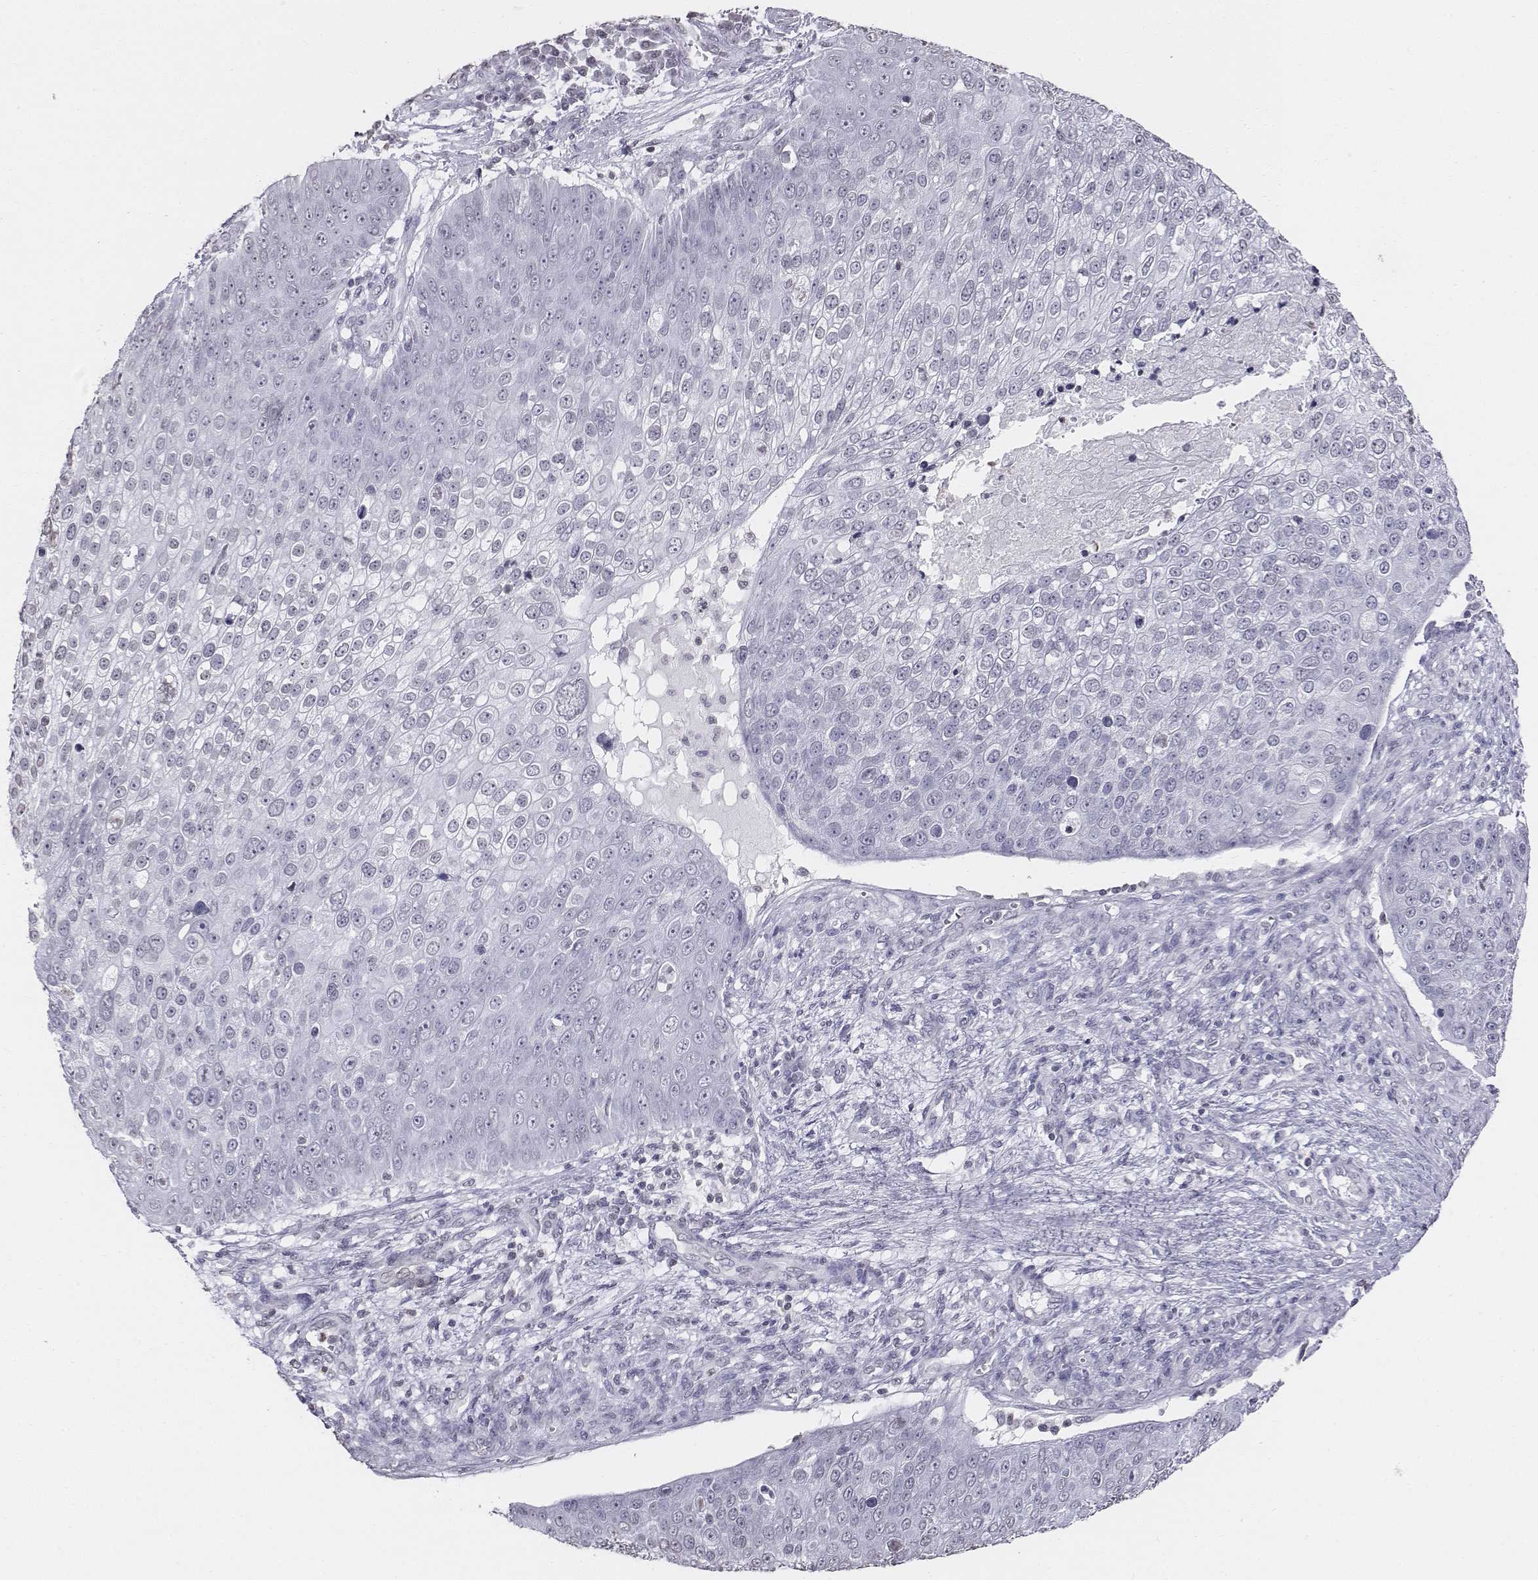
{"staining": {"intensity": "negative", "quantity": "none", "location": "none"}, "tissue": "skin cancer", "cell_type": "Tumor cells", "image_type": "cancer", "snomed": [{"axis": "morphology", "description": "Squamous cell carcinoma, NOS"}, {"axis": "topography", "description": "Skin"}], "caption": "Tumor cells show no significant expression in skin cancer. (DAB (3,3'-diaminobenzidine) immunohistochemistry visualized using brightfield microscopy, high magnification).", "gene": "BARHL1", "patient": {"sex": "male", "age": 71}}